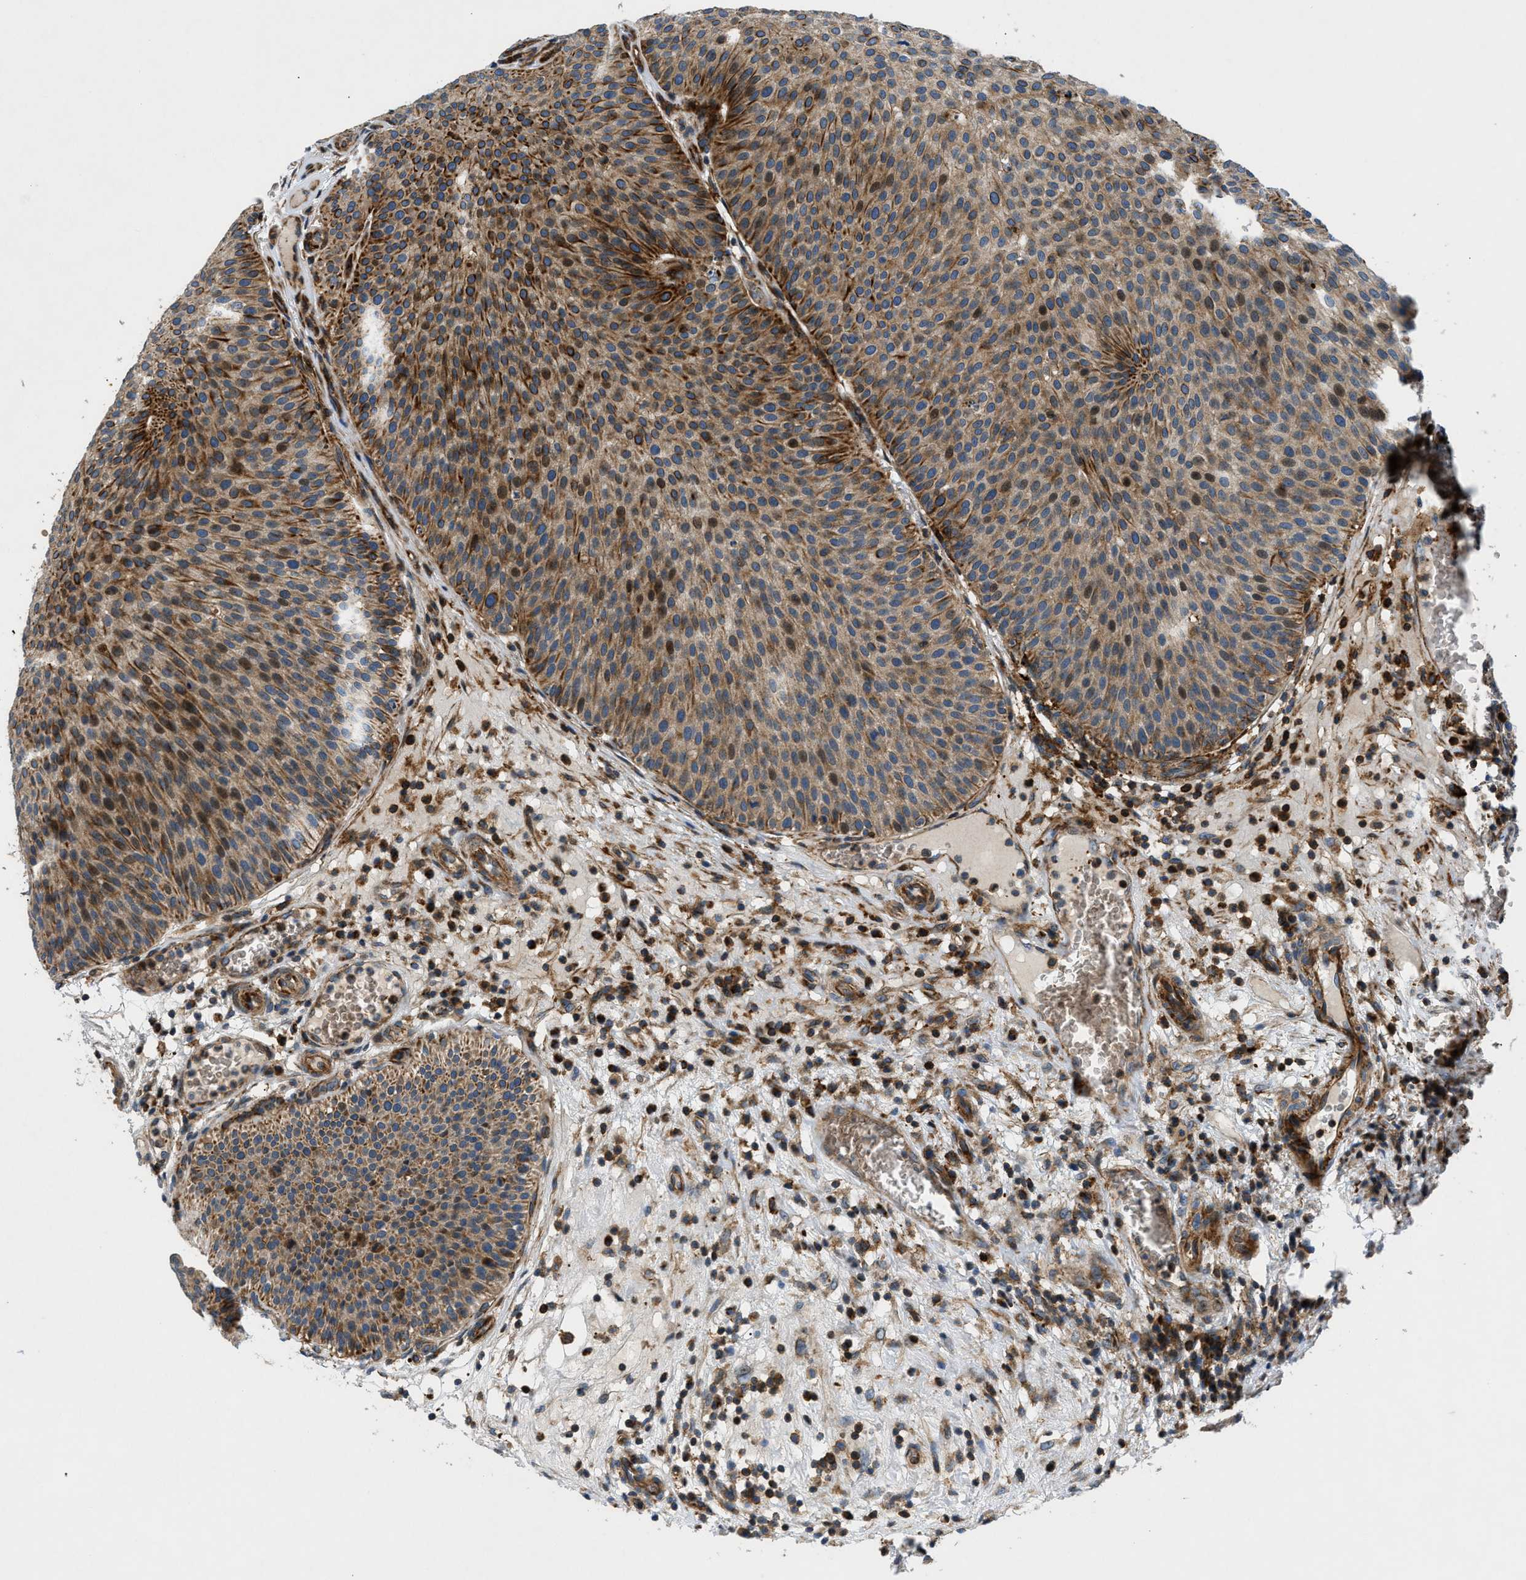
{"staining": {"intensity": "moderate", "quantity": ">75%", "location": "cytoplasmic/membranous"}, "tissue": "urothelial cancer", "cell_type": "Tumor cells", "image_type": "cancer", "snomed": [{"axis": "morphology", "description": "Urothelial carcinoma, Low grade"}, {"axis": "topography", "description": "Smooth muscle"}, {"axis": "topography", "description": "Urinary bladder"}], "caption": "Tumor cells exhibit moderate cytoplasmic/membranous staining in approximately >75% of cells in urothelial cancer. (IHC, brightfield microscopy, high magnification).", "gene": "DHODH", "patient": {"sex": "male", "age": 60}}